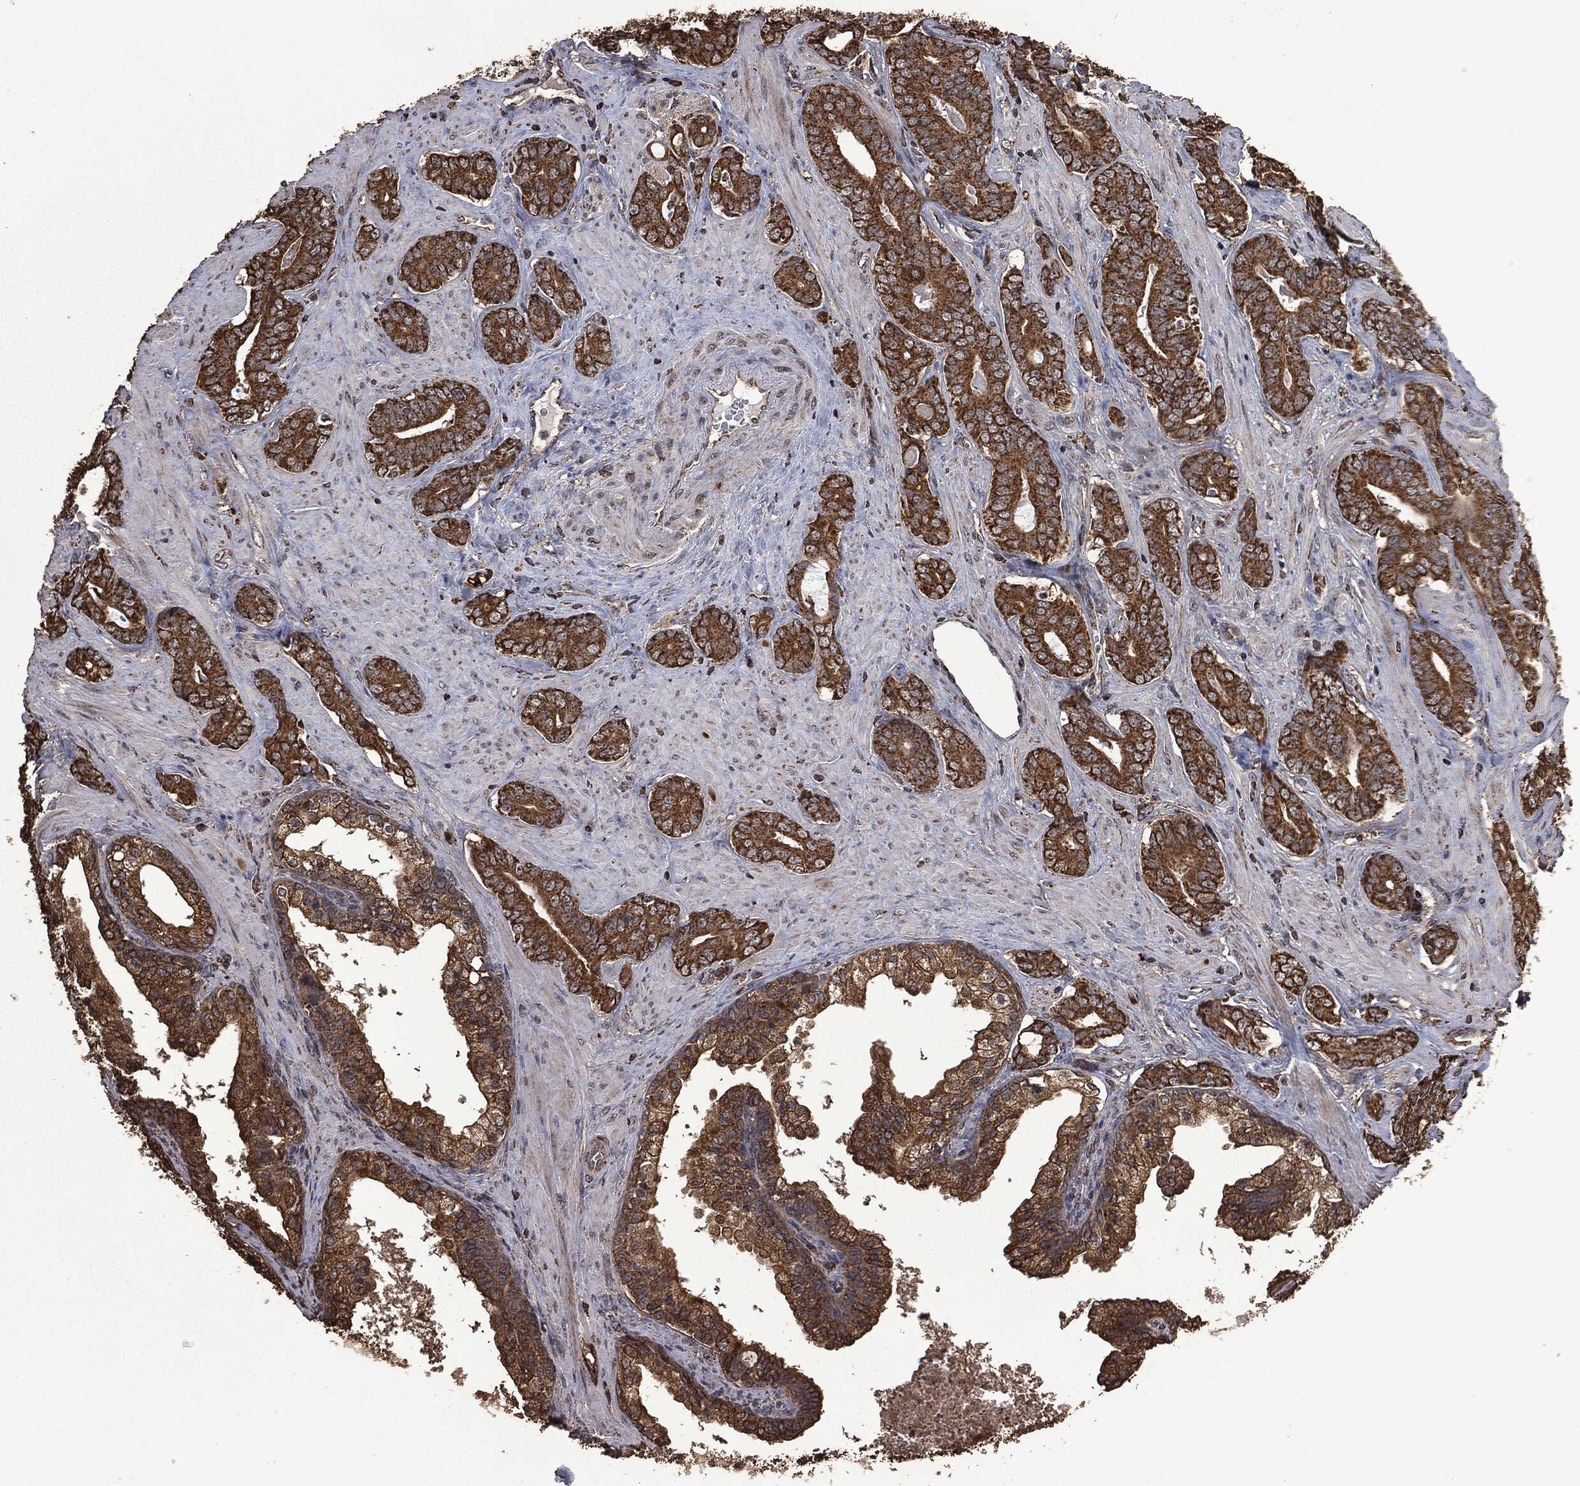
{"staining": {"intensity": "strong", "quantity": ">75%", "location": "cytoplasmic/membranous"}, "tissue": "prostate cancer", "cell_type": "Tumor cells", "image_type": "cancer", "snomed": [{"axis": "morphology", "description": "Adenocarcinoma, NOS"}, {"axis": "topography", "description": "Prostate"}], "caption": "High-power microscopy captured an immunohistochemistry (IHC) histopathology image of prostate cancer (adenocarcinoma), revealing strong cytoplasmic/membranous staining in about >75% of tumor cells.", "gene": "LIG3", "patient": {"sex": "male", "age": 55}}